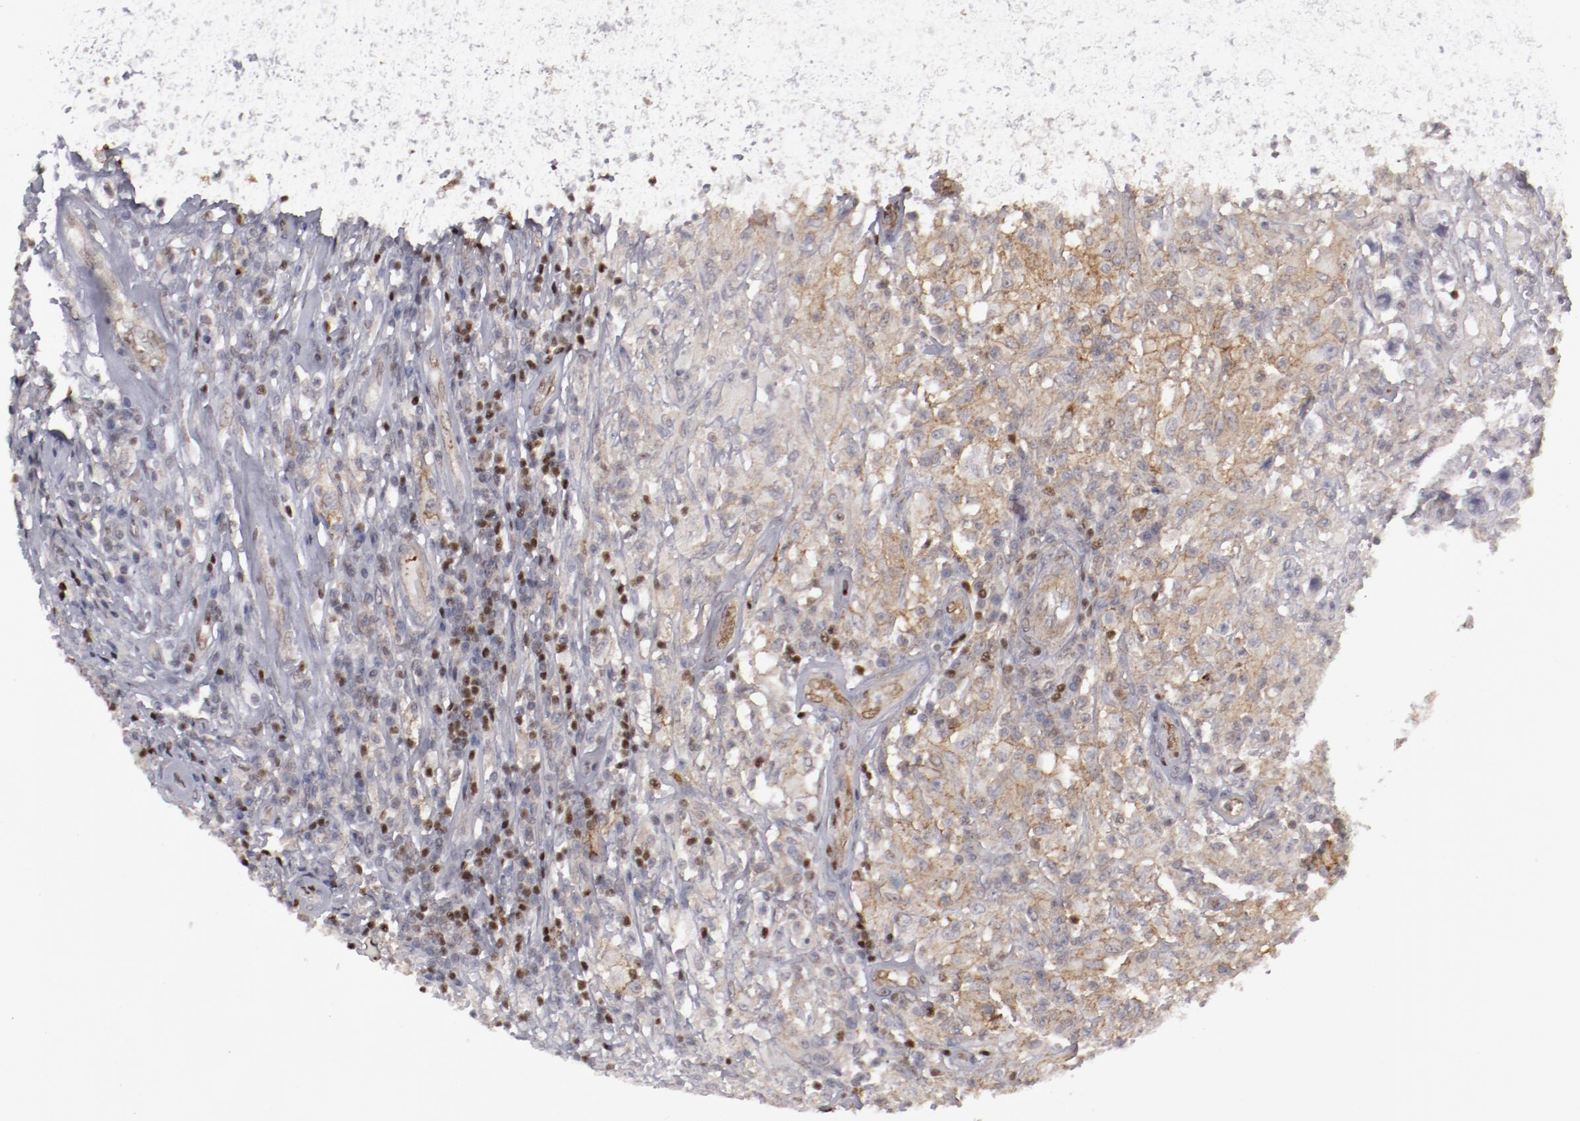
{"staining": {"intensity": "weak", "quantity": "25%-75%", "location": "cytoplasmic/membranous"}, "tissue": "testis cancer", "cell_type": "Tumor cells", "image_type": "cancer", "snomed": [{"axis": "morphology", "description": "Seminoma, NOS"}, {"axis": "topography", "description": "Testis"}], "caption": "Tumor cells reveal weak cytoplasmic/membranous positivity in approximately 25%-75% of cells in seminoma (testis).", "gene": "LEF1", "patient": {"sex": "male", "age": 34}}